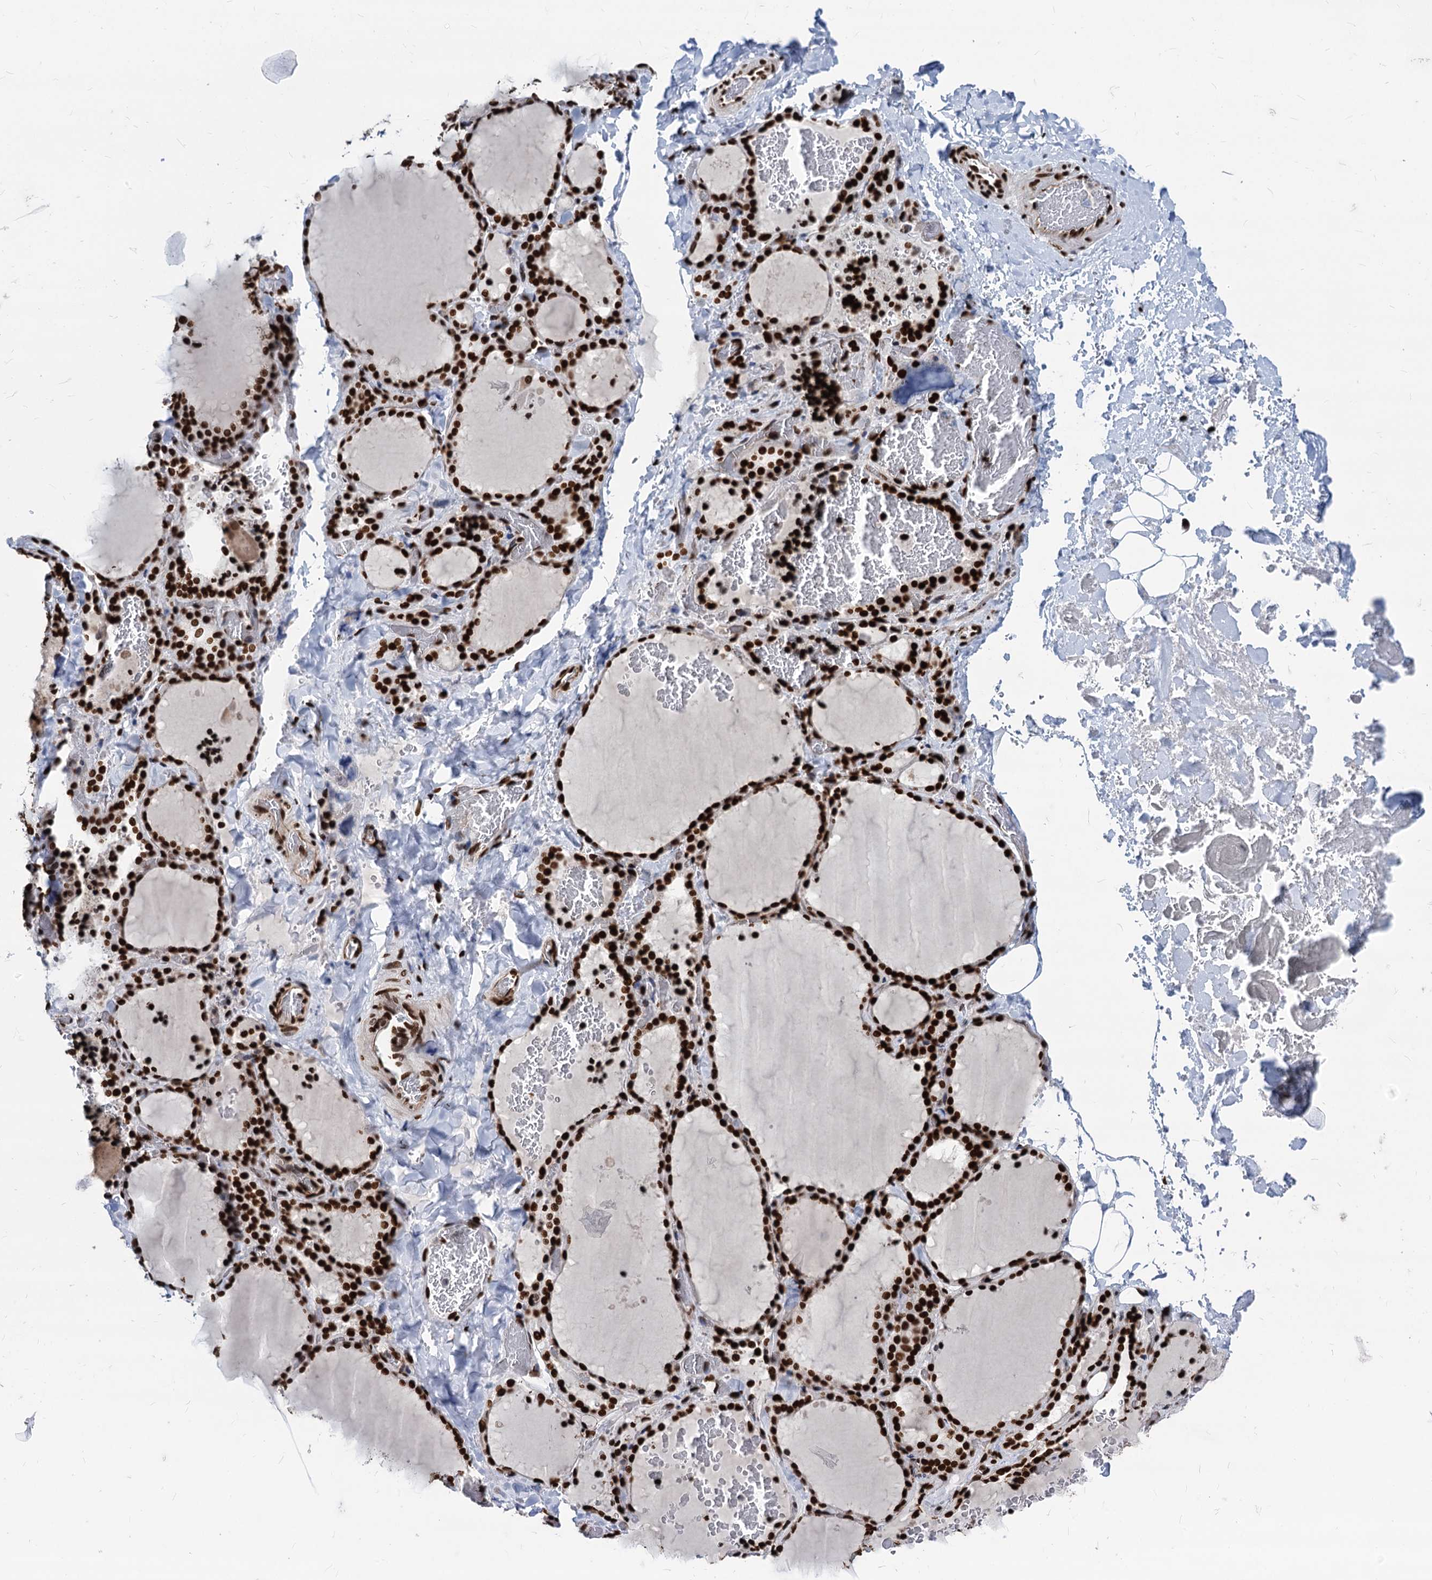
{"staining": {"intensity": "strong", "quantity": ">75%", "location": "nuclear"}, "tissue": "thyroid gland", "cell_type": "Glandular cells", "image_type": "normal", "snomed": [{"axis": "morphology", "description": "Normal tissue, NOS"}, {"axis": "topography", "description": "Thyroid gland"}], "caption": "Glandular cells exhibit high levels of strong nuclear expression in about >75% of cells in benign thyroid gland.", "gene": "MECP2", "patient": {"sex": "female", "age": 22}}